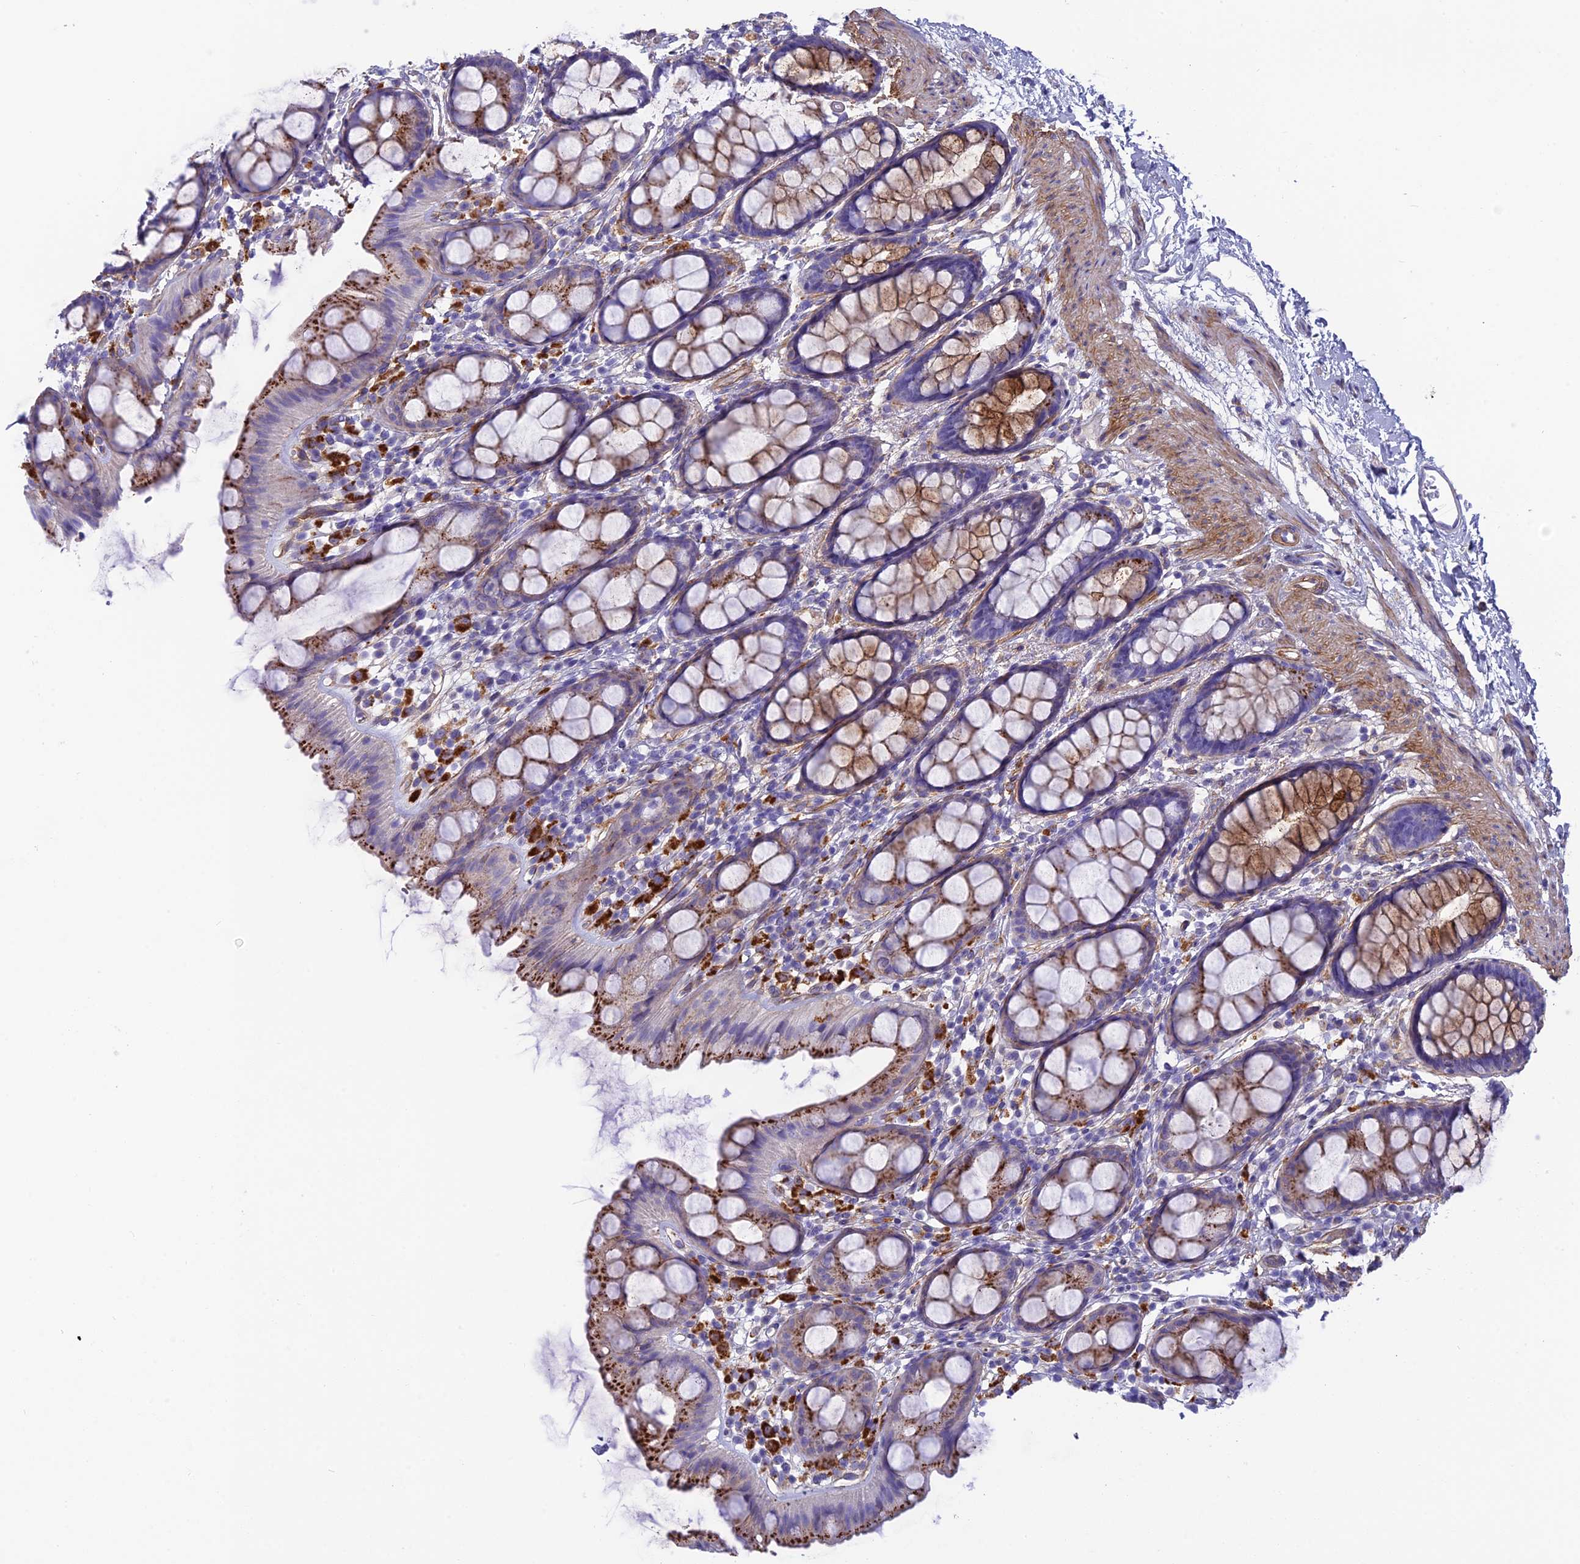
{"staining": {"intensity": "moderate", "quantity": ">75%", "location": "cytoplasmic/membranous"}, "tissue": "rectum", "cell_type": "Glandular cells", "image_type": "normal", "snomed": [{"axis": "morphology", "description": "Normal tissue, NOS"}, {"axis": "topography", "description": "Rectum"}], "caption": "DAB (3,3'-diaminobenzidine) immunohistochemical staining of unremarkable rectum reveals moderate cytoplasmic/membranous protein staining in approximately >75% of glandular cells.", "gene": "TNS1", "patient": {"sex": "female", "age": 65}}